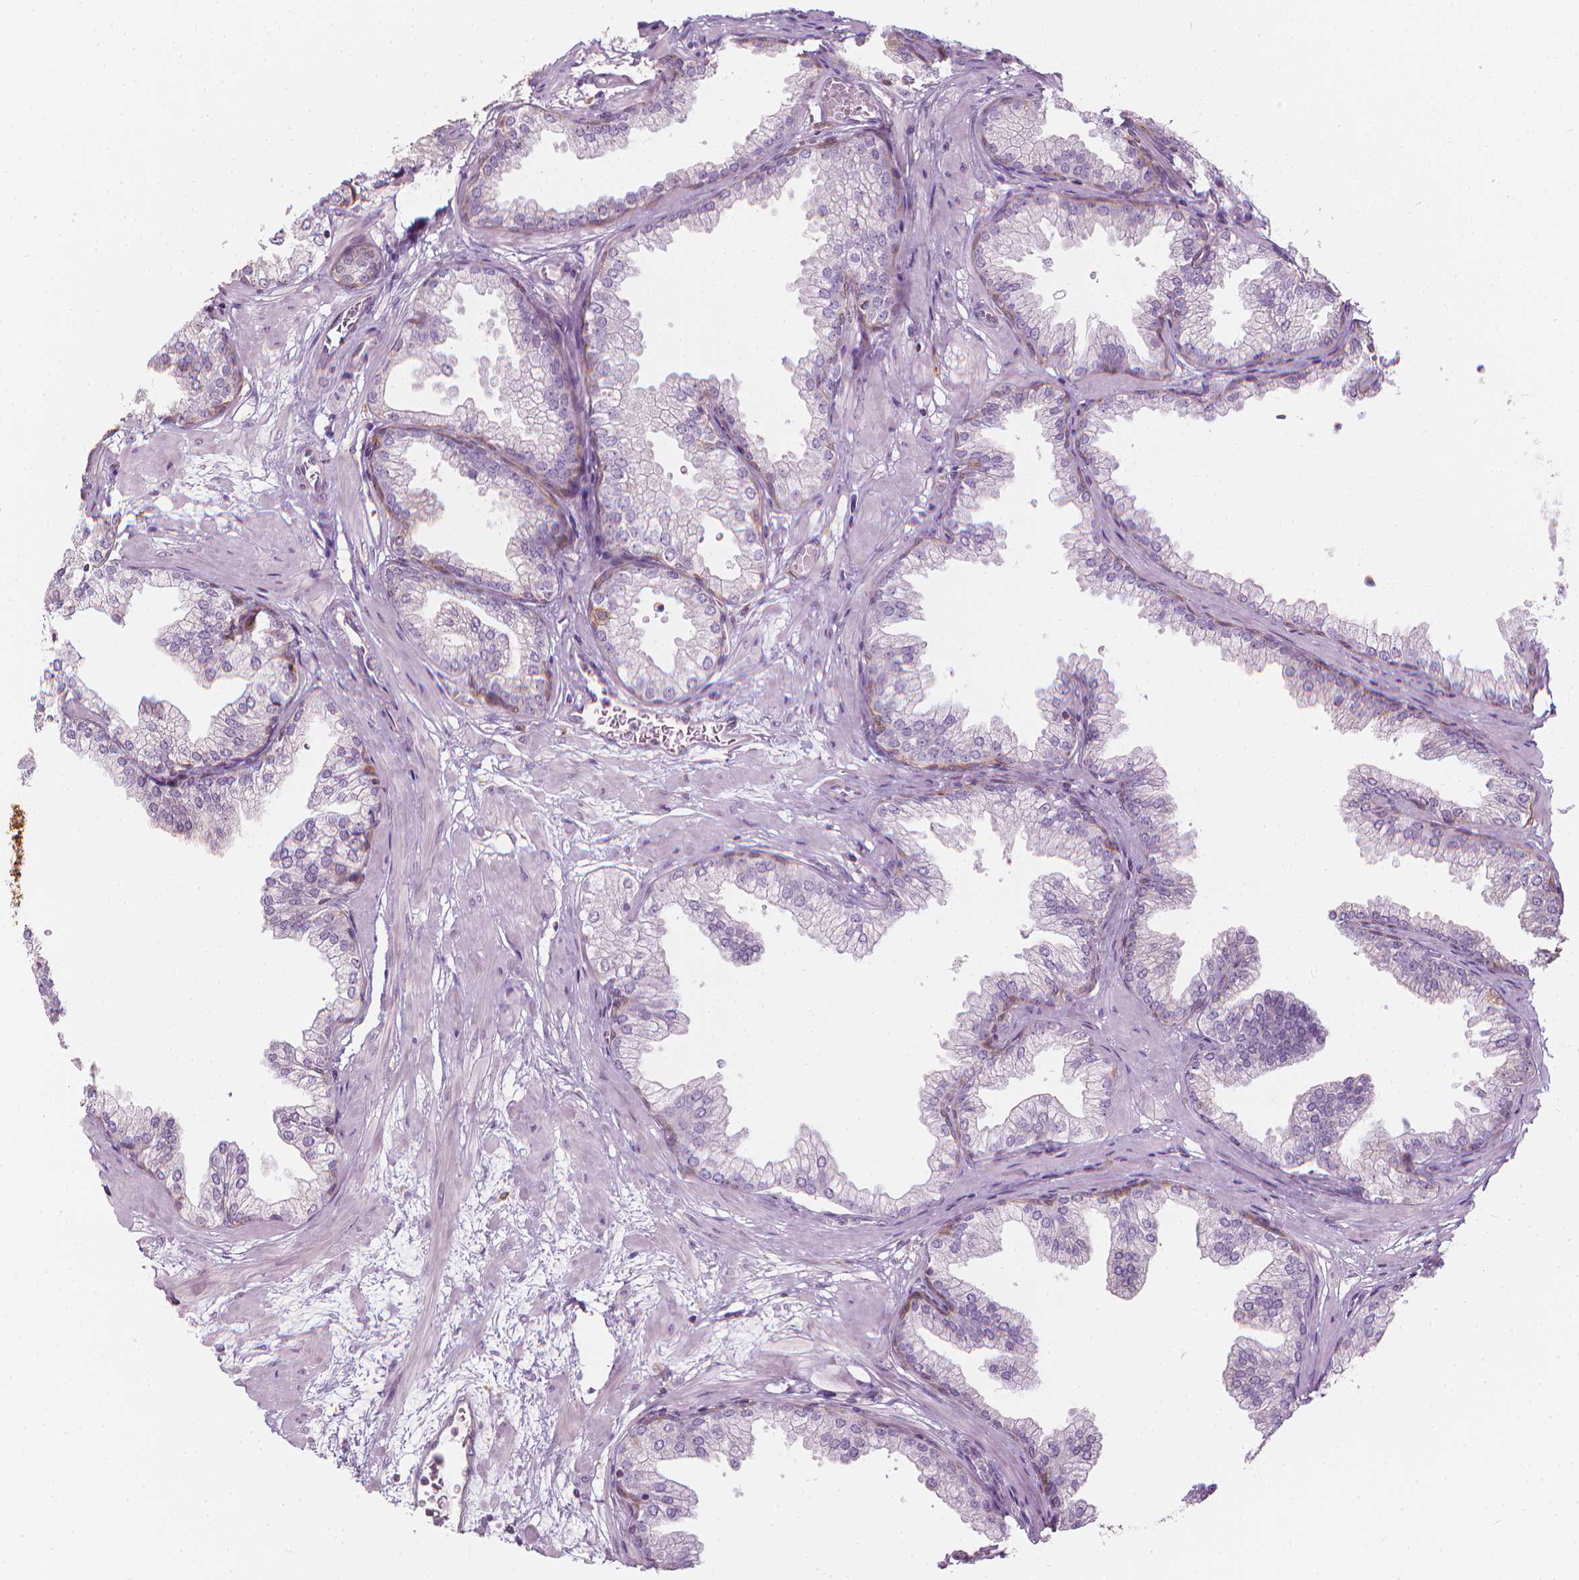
{"staining": {"intensity": "moderate", "quantity": "<25%", "location": "cytoplasmic/membranous"}, "tissue": "prostate", "cell_type": "Glandular cells", "image_type": "normal", "snomed": [{"axis": "morphology", "description": "Normal tissue, NOS"}, {"axis": "topography", "description": "Prostate"}], "caption": "A low amount of moderate cytoplasmic/membranous staining is identified in approximately <25% of glandular cells in benign prostate. (IHC, brightfield microscopy, high magnification).", "gene": "SHMT1", "patient": {"sex": "male", "age": 37}}